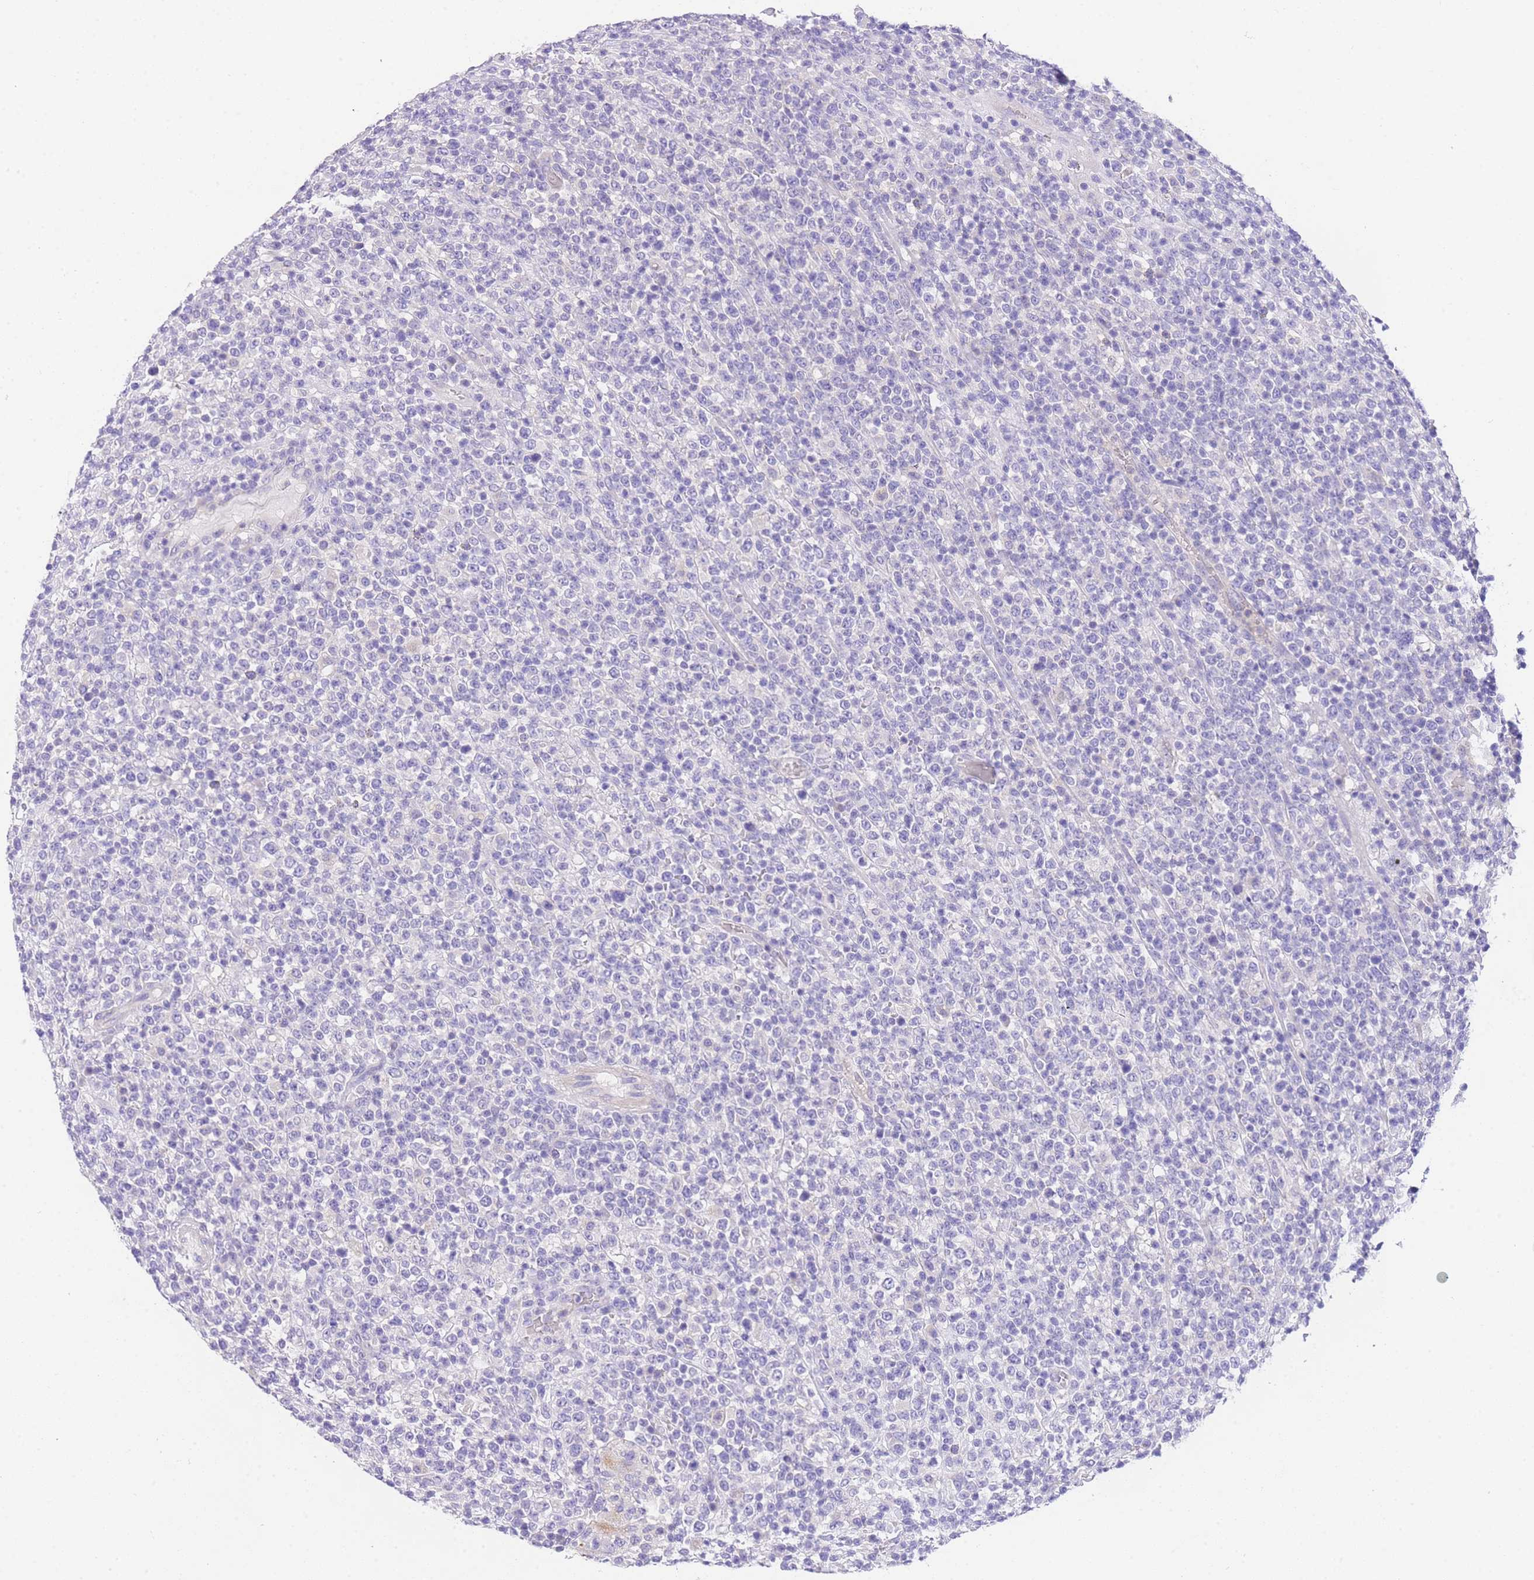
{"staining": {"intensity": "negative", "quantity": "none", "location": "none"}, "tissue": "lymphoma", "cell_type": "Tumor cells", "image_type": "cancer", "snomed": [{"axis": "morphology", "description": "Malignant lymphoma, non-Hodgkin's type, High grade"}, {"axis": "topography", "description": "Colon"}], "caption": "High magnification brightfield microscopy of lymphoma stained with DAB (3,3'-diaminobenzidine) (brown) and counterstained with hematoxylin (blue): tumor cells show no significant expression.", "gene": "EPN2", "patient": {"sex": "female", "age": 53}}